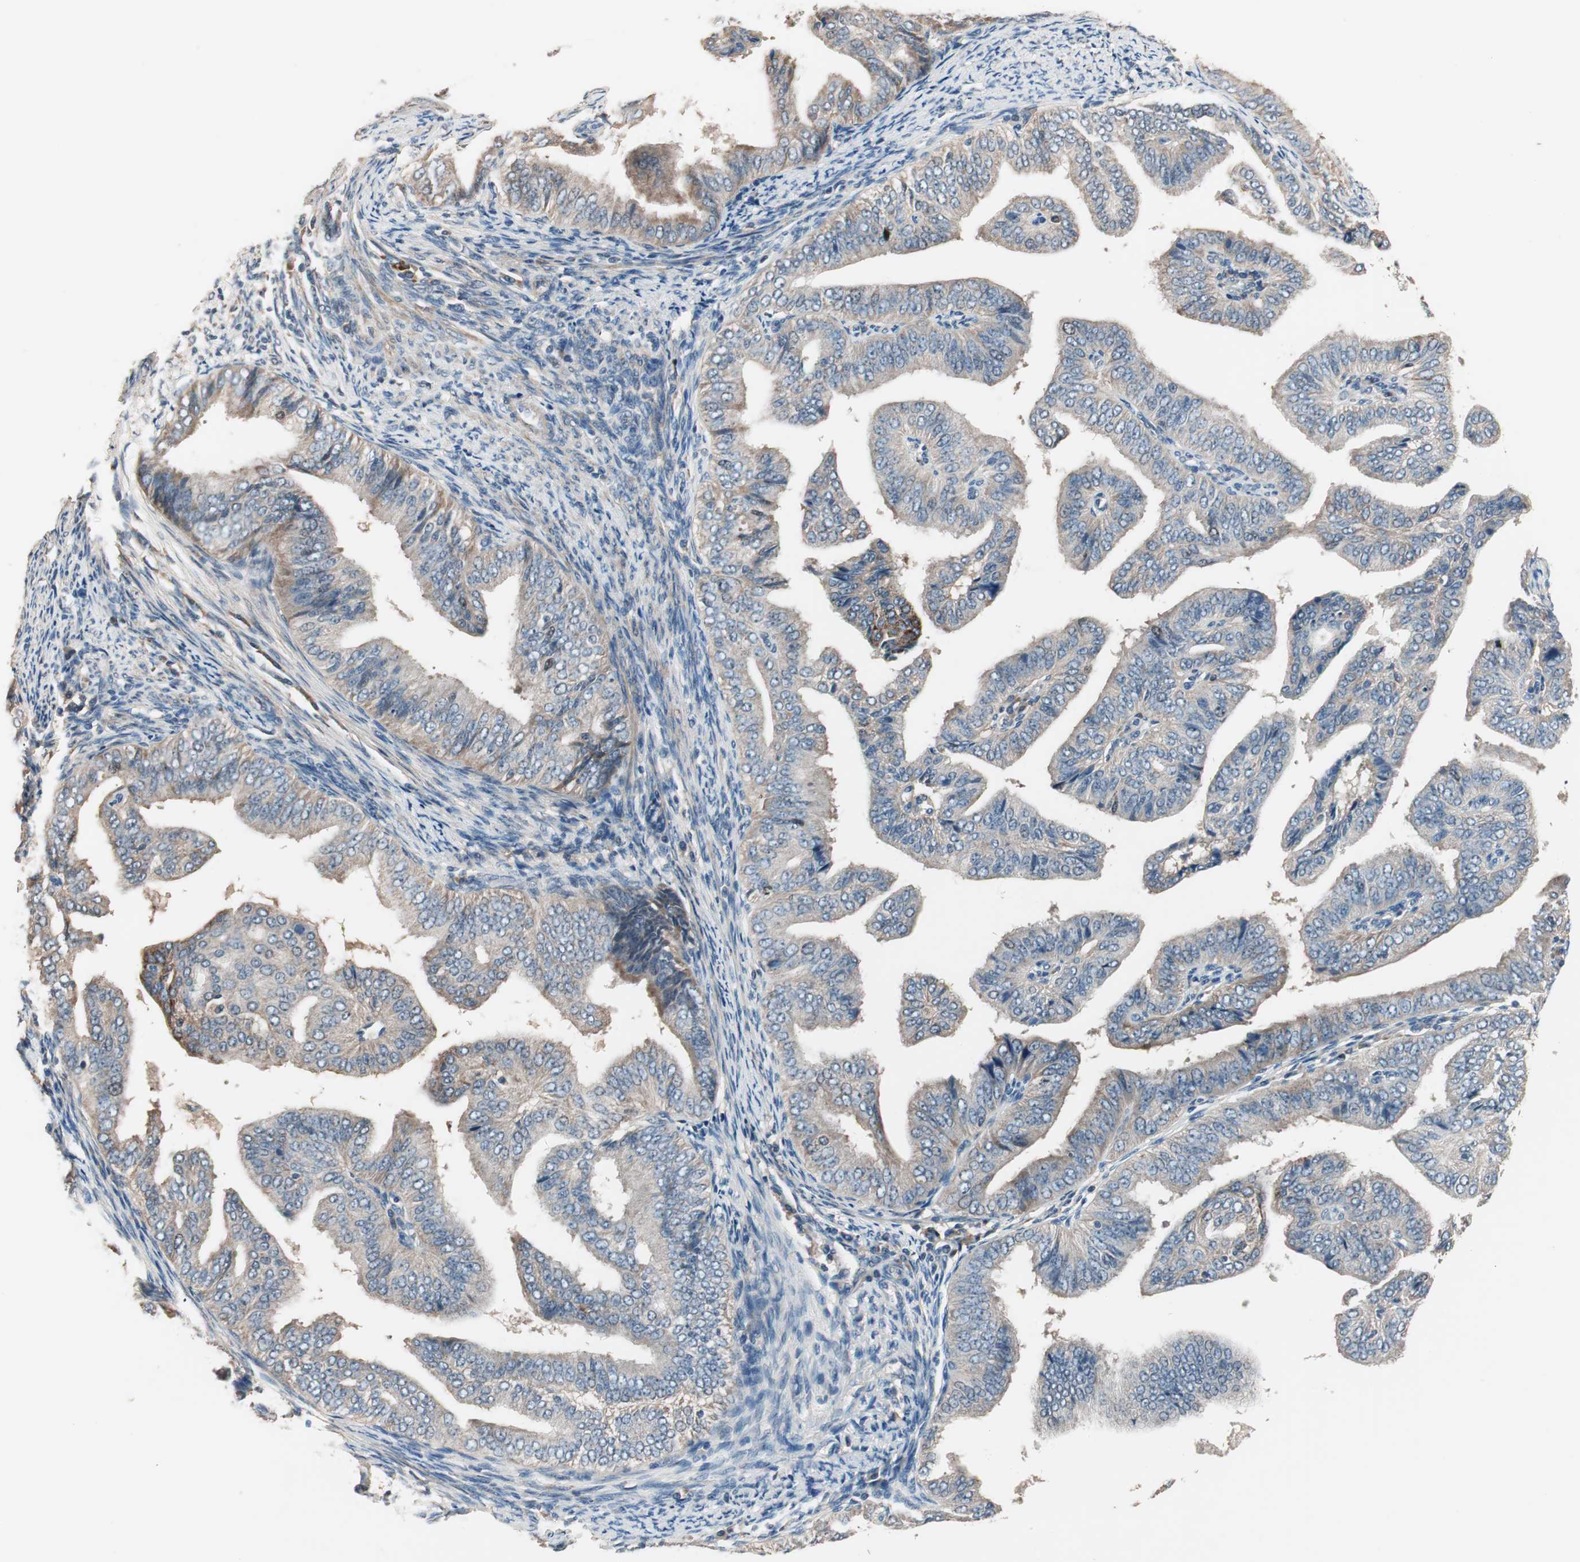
{"staining": {"intensity": "weak", "quantity": ">75%", "location": "cytoplasmic/membranous"}, "tissue": "endometrial cancer", "cell_type": "Tumor cells", "image_type": "cancer", "snomed": [{"axis": "morphology", "description": "Adenocarcinoma, NOS"}, {"axis": "topography", "description": "Endometrium"}], "caption": "Tumor cells display weak cytoplasmic/membranous positivity in approximately >75% of cells in endometrial cancer (adenocarcinoma).", "gene": "NFRKB", "patient": {"sex": "female", "age": 58}}